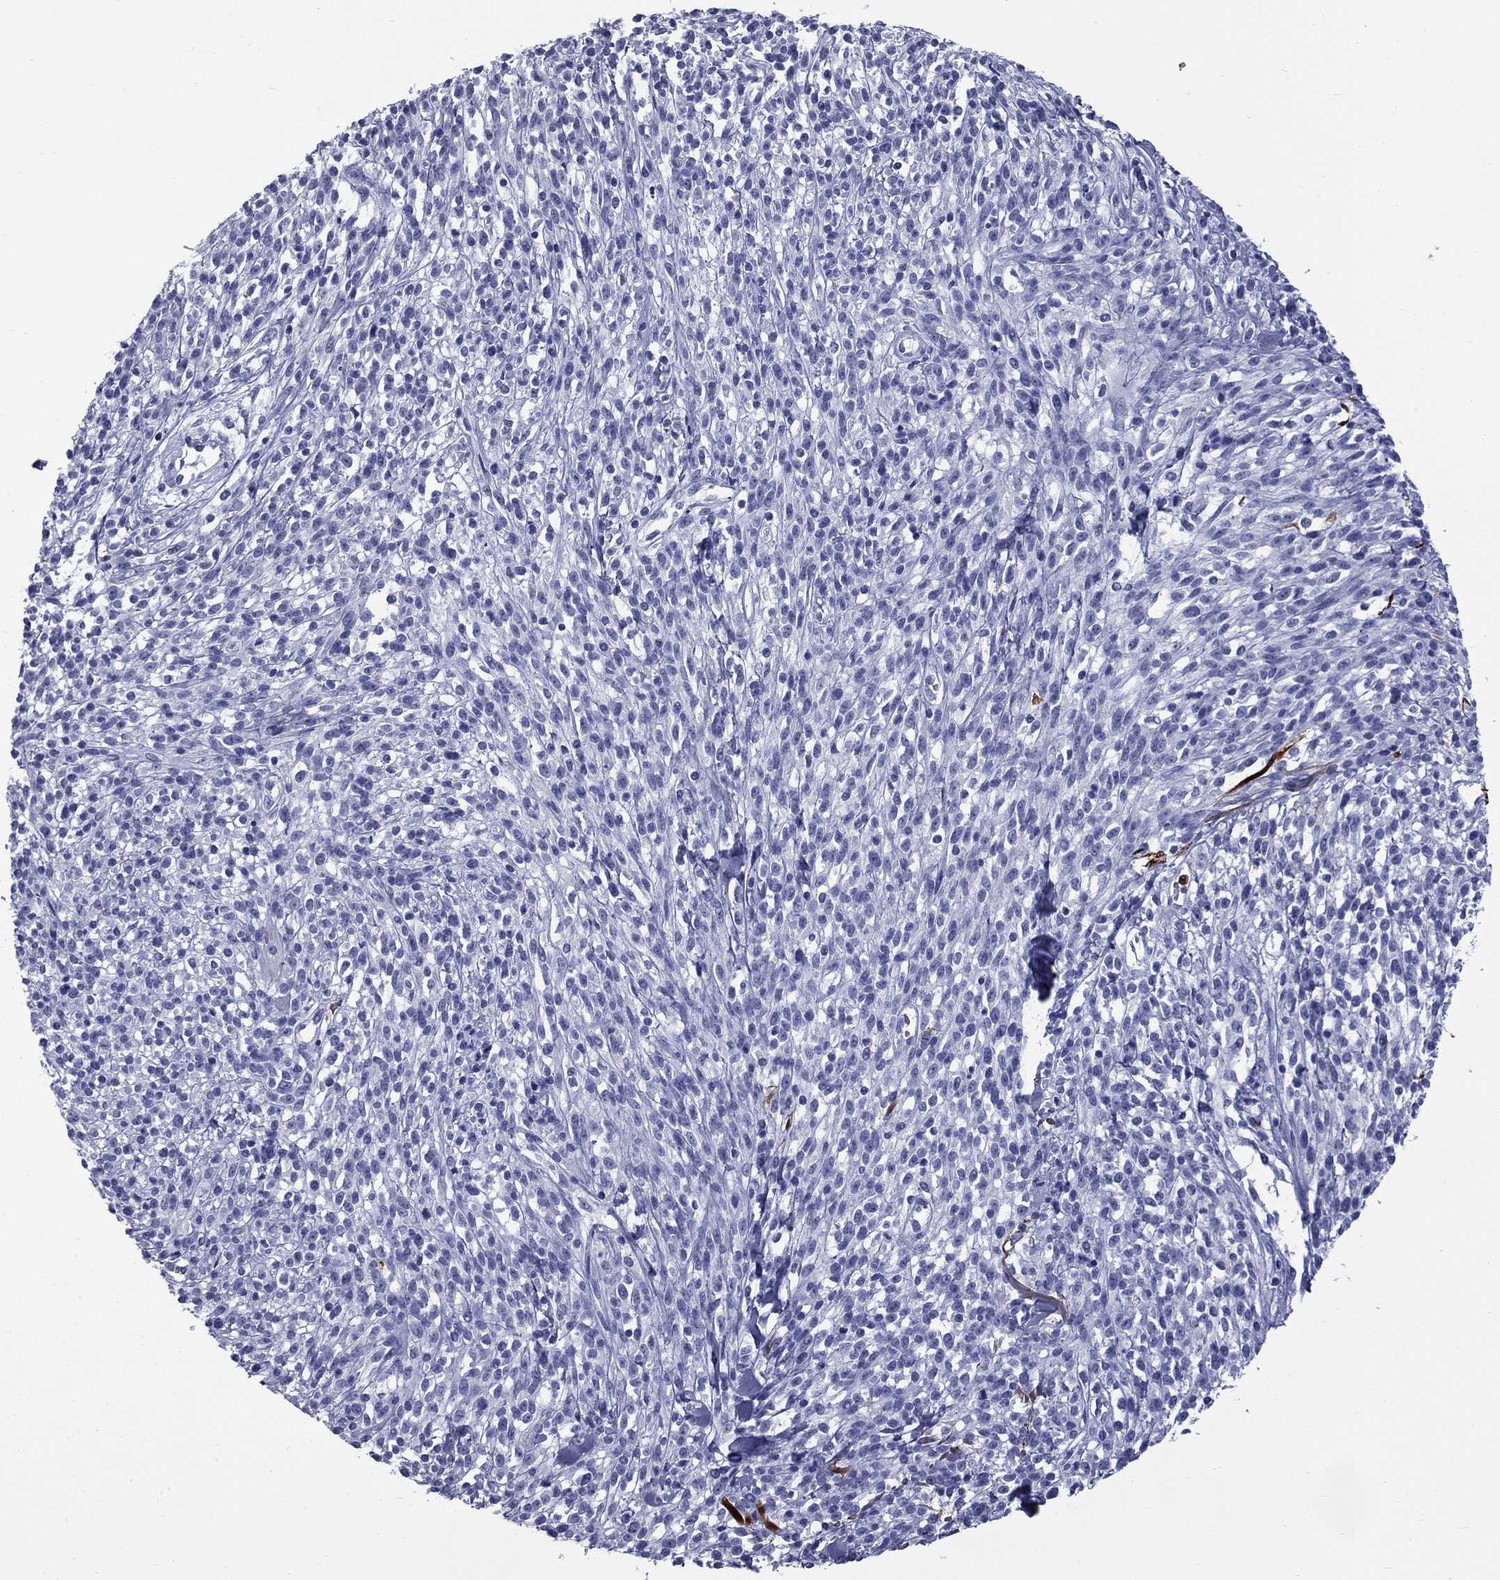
{"staining": {"intensity": "negative", "quantity": "none", "location": "none"}, "tissue": "melanoma", "cell_type": "Tumor cells", "image_type": "cancer", "snomed": [{"axis": "morphology", "description": "Malignant melanoma, NOS"}, {"axis": "topography", "description": "Skin"}, {"axis": "topography", "description": "Skin of trunk"}], "caption": "High power microscopy micrograph of an immunohistochemistry micrograph of melanoma, revealing no significant positivity in tumor cells.", "gene": "TRIM29", "patient": {"sex": "male", "age": 74}}